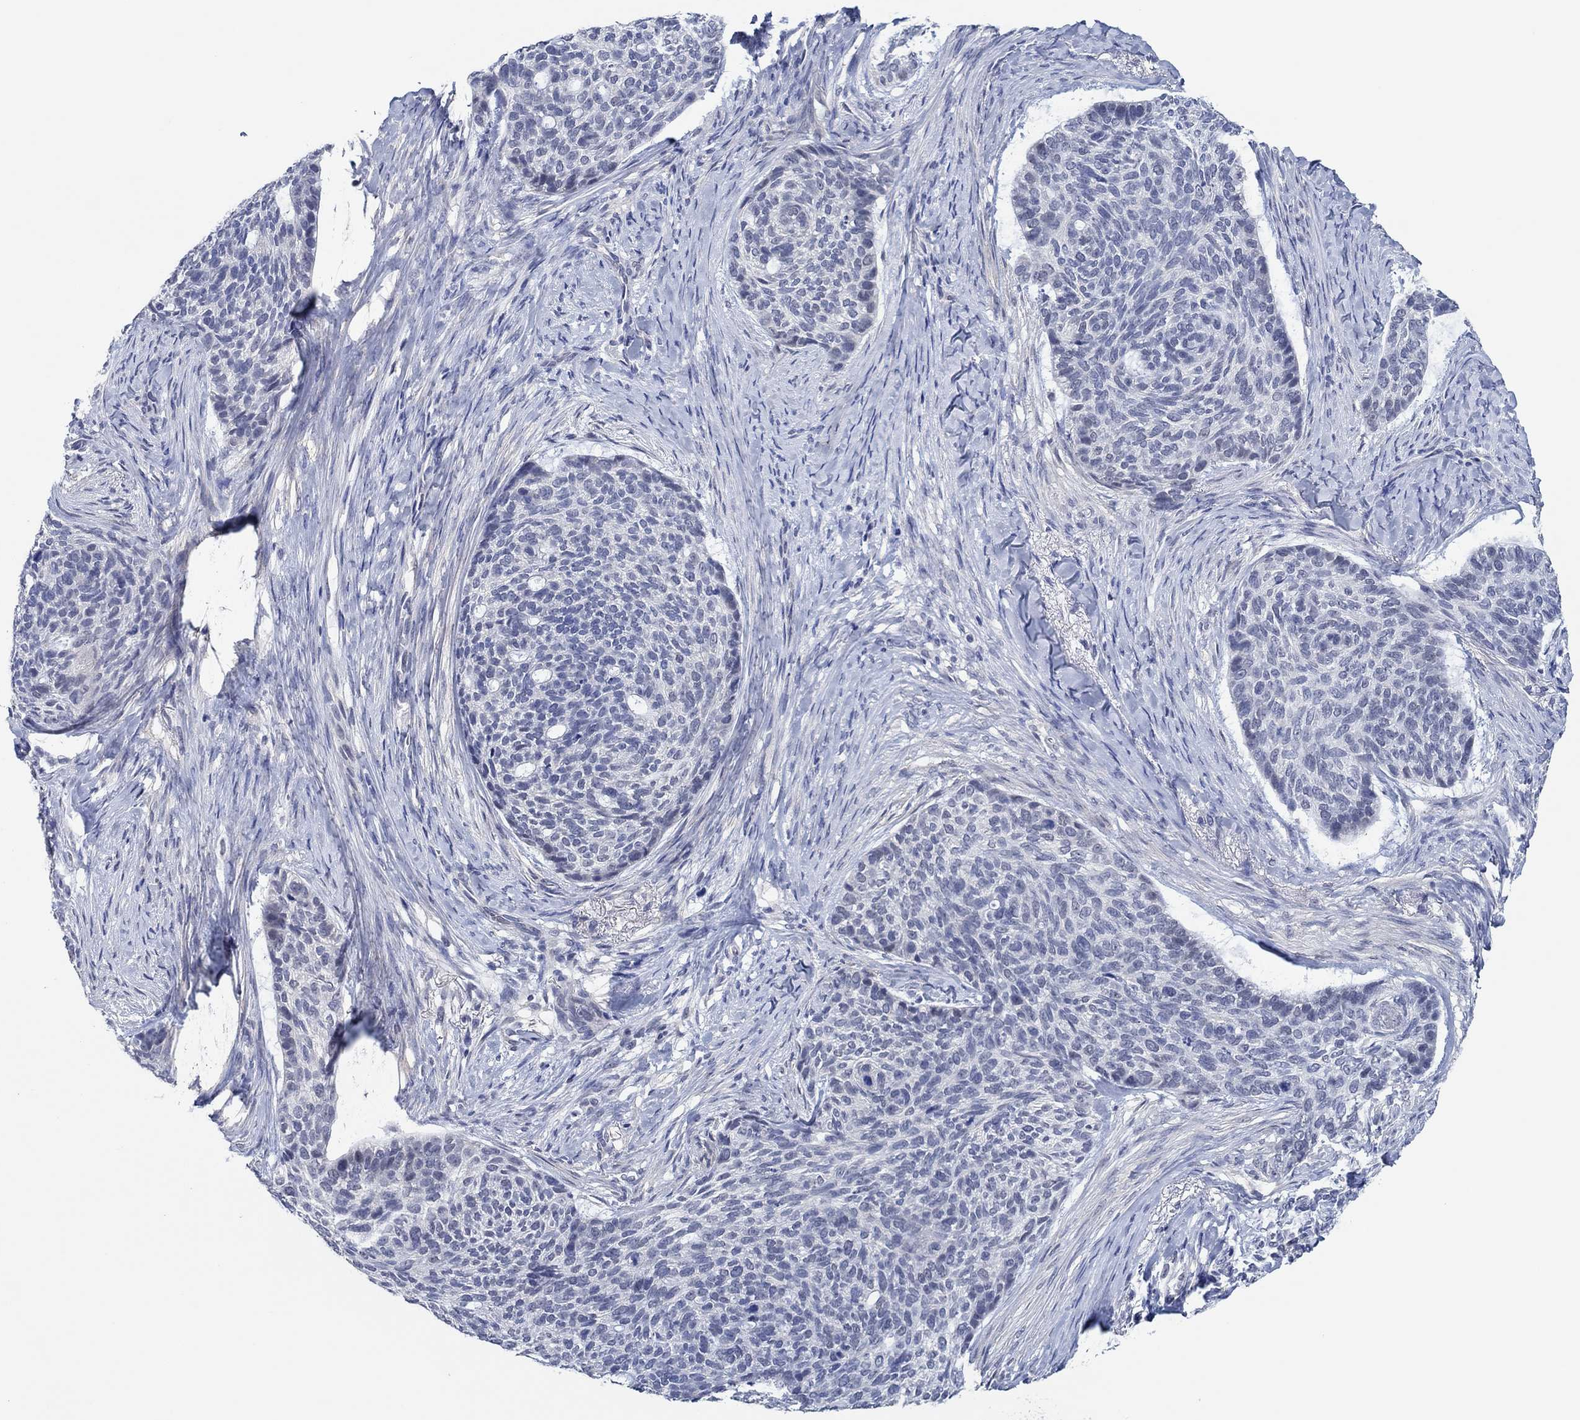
{"staining": {"intensity": "weak", "quantity": "<25%", "location": "nuclear"}, "tissue": "skin cancer", "cell_type": "Tumor cells", "image_type": "cancer", "snomed": [{"axis": "morphology", "description": "Basal cell carcinoma"}, {"axis": "topography", "description": "Skin"}], "caption": "Immunohistochemistry of skin basal cell carcinoma exhibits no staining in tumor cells.", "gene": "PRRT3", "patient": {"sex": "female", "age": 69}}